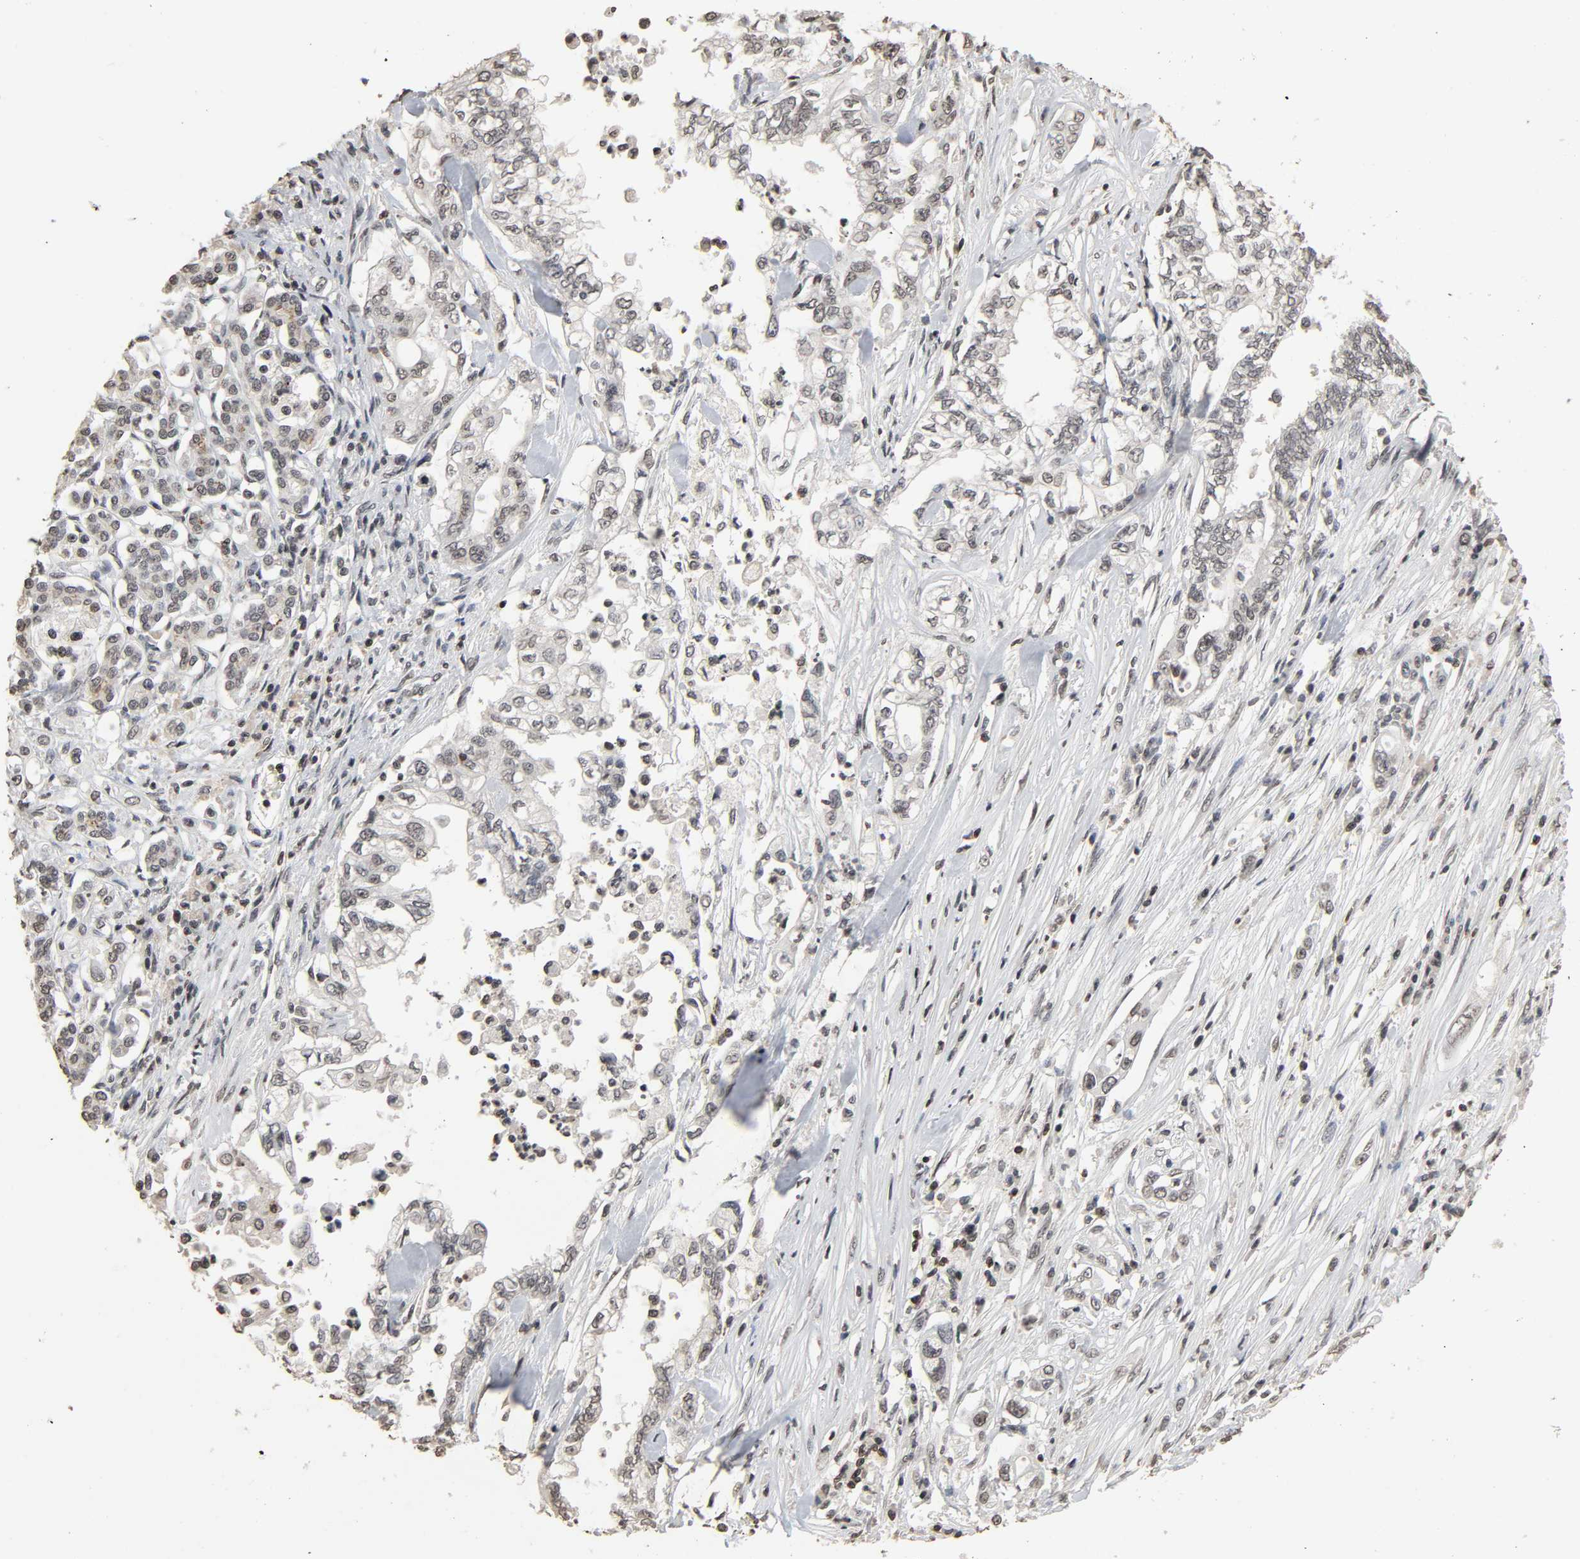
{"staining": {"intensity": "negative", "quantity": "none", "location": "none"}, "tissue": "pancreatic cancer", "cell_type": "Tumor cells", "image_type": "cancer", "snomed": [{"axis": "morphology", "description": "Normal tissue, NOS"}, {"axis": "topography", "description": "Pancreas"}], "caption": "Immunohistochemistry (IHC) of human pancreatic cancer shows no staining in tumor cells.", "gene": "STK4", "patient": {"sex": "male", "age": 42}}